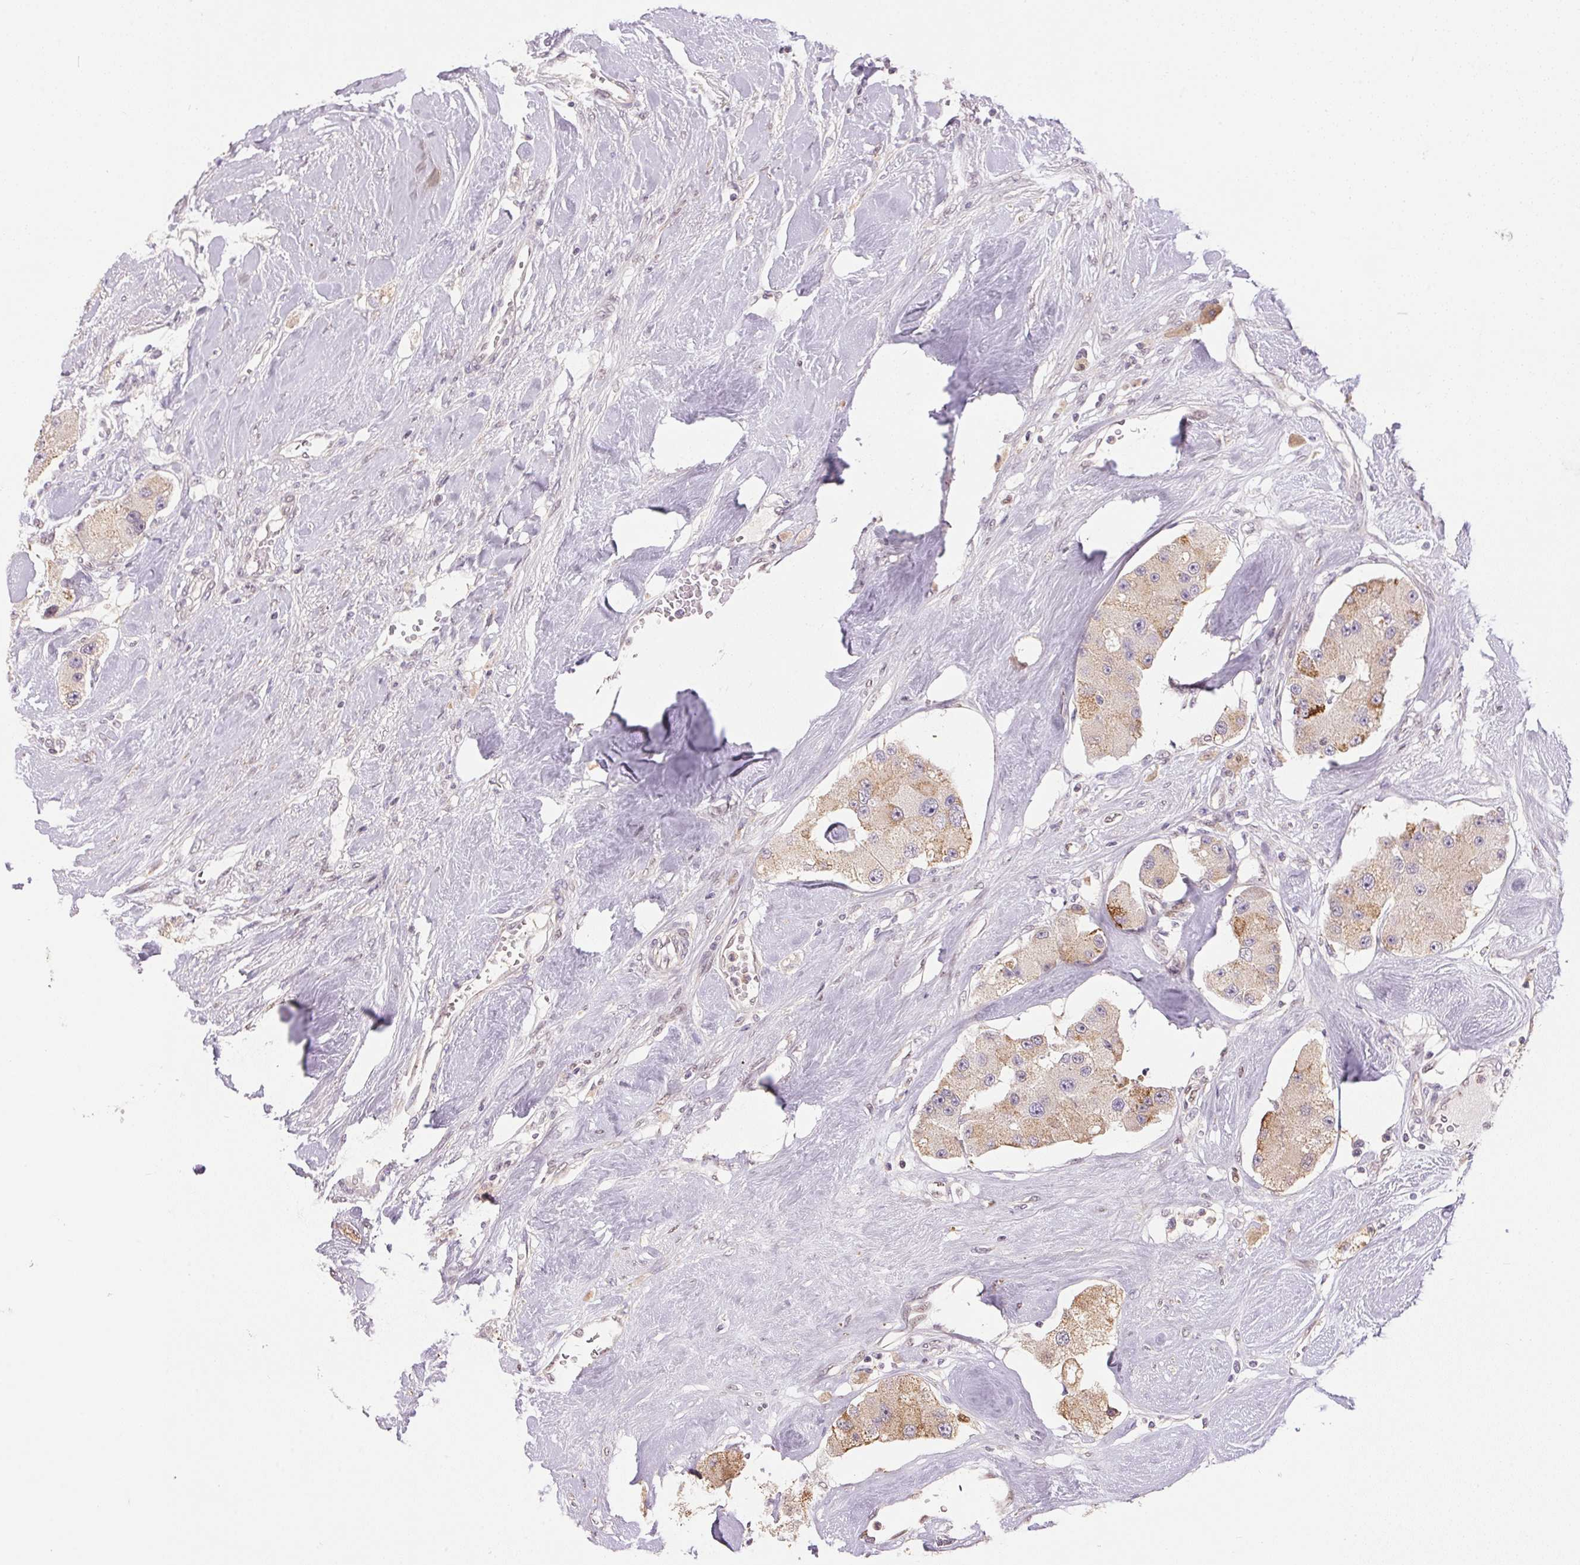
{"staining": {"intensity": "weak", "quantity": "25%-75%", "location": "cytoplasmic/membranous"}, "tissue": "carcinoid", "cell_type": "Tumor cells", "image_type": "cancer", "snomed": [{"axis": "morphology", "description": "Carcinoid, malignant, NOS"}, {"axis": "topography", "description": "Pancreas"}], "caption": "Immunohistochemical staining of human malignant carcinoid reveals low levels of weak cytoplasmic/membranous protein staining in about 25%-75% of tumor cells. (Brightfield microscopy of DAB IHC at high magnification).", "gene": "SC5D", "patient": {"sex": "male", "age": 41}}